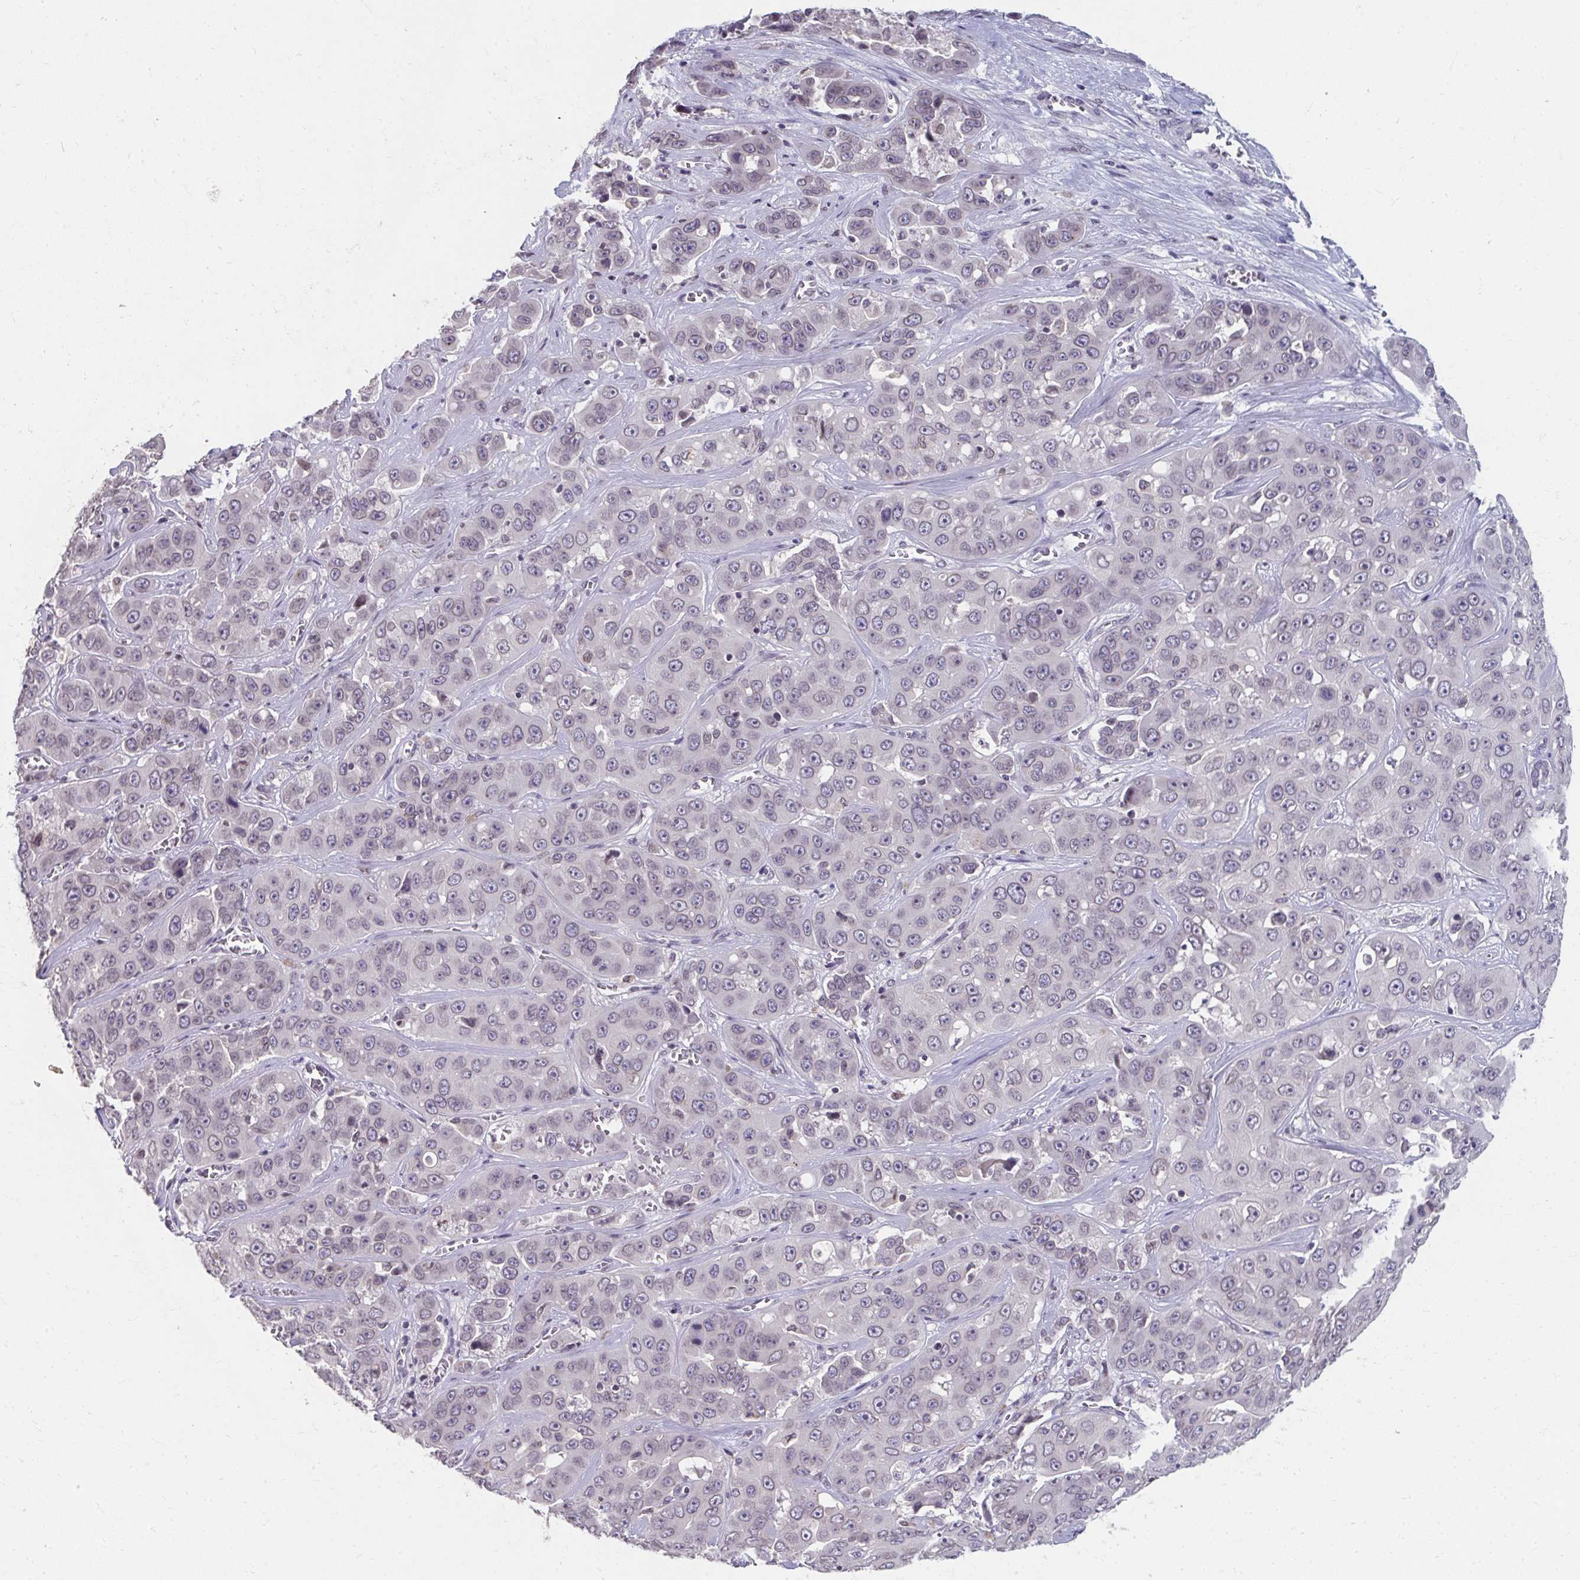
{"staining": {"intensity": "weak", "quantity": "<25%", "location": "cytoplasmic/membranous,nuclear"}, "tissue": "liver cancer", "cell_type": "Tumor cells", "image_type": "cancer", "snomed": [{"axis": "morphology", "description": "Cholangiocarcinoma"}, {"axis": "topography", "description": "Liver"}], "caption": "The immunohistochemistry (IHC) micrograph has no significant expression in tumor cells of liver cancer tissue. The staining was performed using DAB to visualize the protein expression in brown, while the nuclei were stained in blue with hematoxylin (Magnification: 20x).", "gene": "NUP133", "patient": {"sex": "female", "age": 52}}